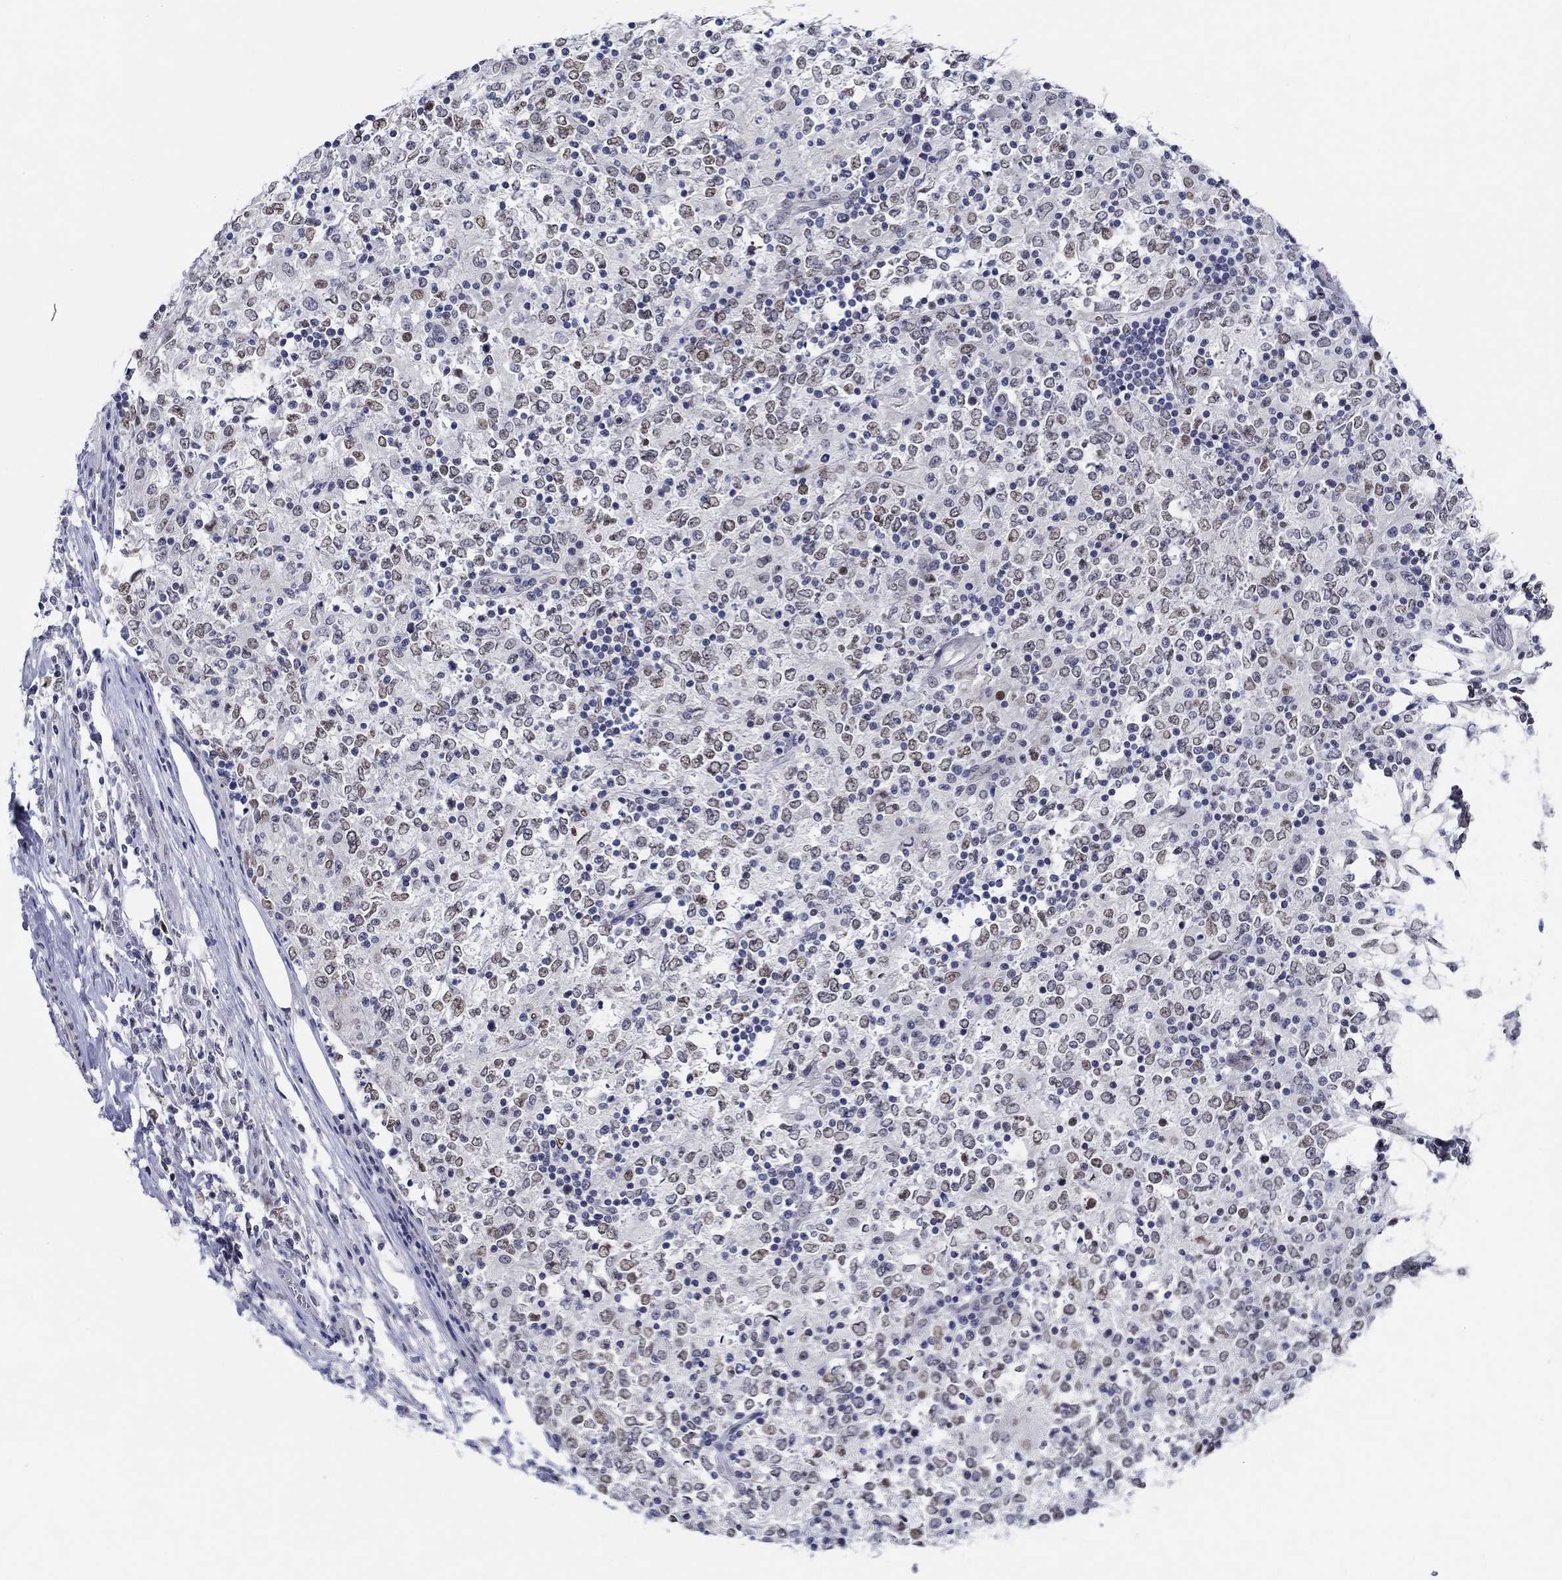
{"staining": {"intensity": "weak", "quantity": "25%-75%", "location": "nuclear"}, "tissue": "lymphoma", "cell_type": "Tumor cells", "image_type": "cancer", "snomed": [{"axis": "morphology", "description": "Malignant lymphoma, non-Hodgkin's type, High grade"}, {"axis": "topography", "description": "Lymph node"}], "caption": "Malignant lymphoma, non-Hodgkin's type (high-grade) stained with a brown dye displays weak nuclear positive staining in about 25%-75% of tumor cells.", "gene": "SLC34A1", "patient": {"sex": "female", "age": 84}}